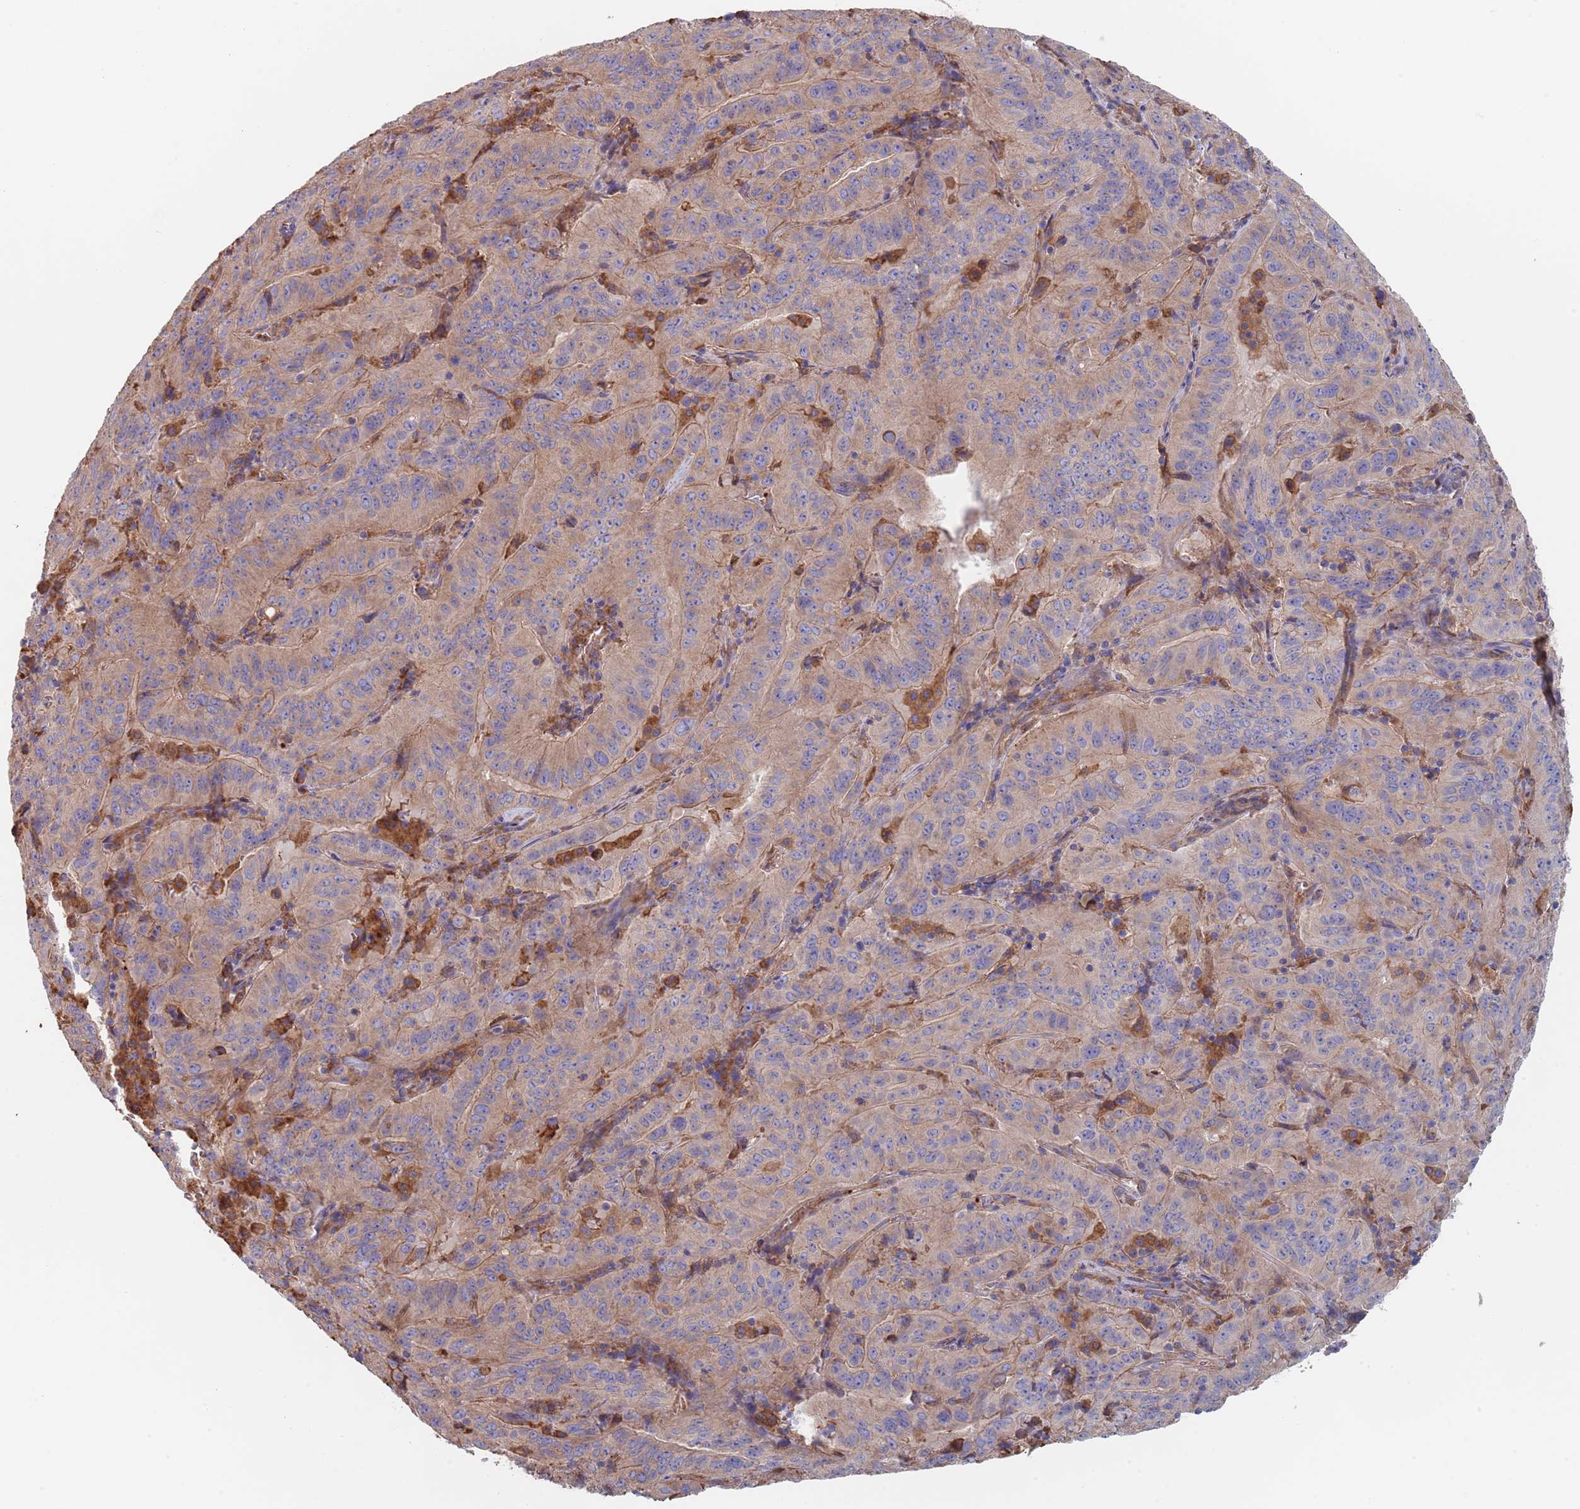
{"staining": {"intensity": "weak", "quantity": "25%-75%", "location": "cytoplasmic/membranous"}, "tissue": "pancreatic cancer", "cell_type": "Tumor cells", "image_type": "cancer", "snomed": [{"axis": "morphology", "description": "Adenocarcinoma, NOS"}, {"axis": "topography", "description": "Pancreas"}], "caption": "Immunohistochemistry (IHC) photomicrograph of neoplastic tissue: human adenocarcinoma (pancreatic) stained using immunohistochemistry shows low levels of weak protein expression localized specifically in the cytoplasmic/membranous of tumor cells, appearing as a cytoplasmic/membranous brown color.", "gene": "DCUN1D3", "patient": {"sex": "male", "age": 63}}